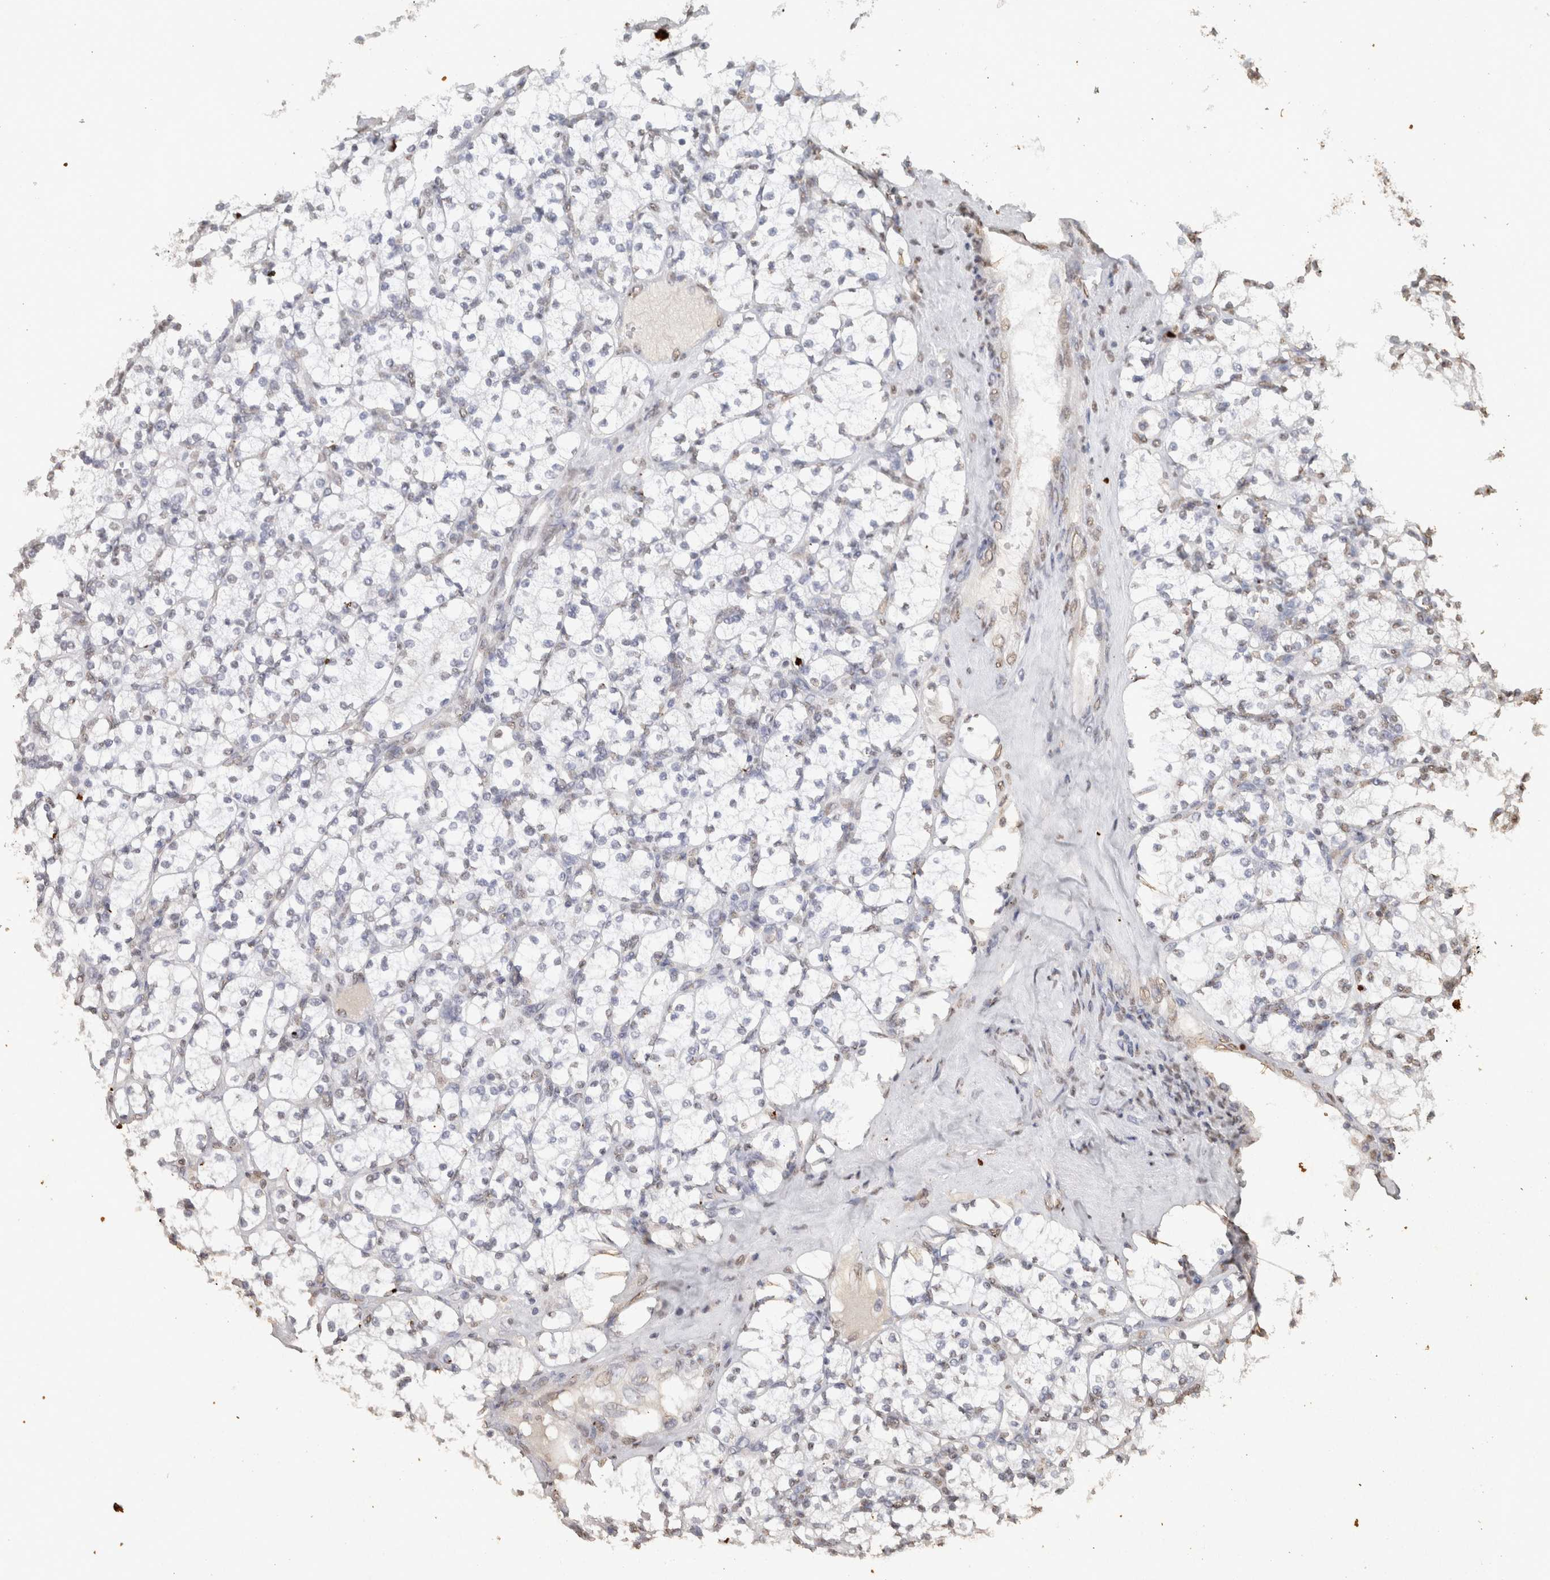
{"staining": {"intensity": "weak", "quantity": "<25%", "location": "nuclear"}, "tissue": "renal cancer", "cell_type": "Tumor cells", "image_type": "cancer", "snomed": [{"axis": "morphology", "description": "Adenocarcinoma, NOS"}, {"axis": "topography", "description": "Kidney"}], "caption": "Immunohistochemistry (IHC) of renal cancer displays no expression in tumor cells. The staining is performed using DAB (3,3'-diaminobenzidine) brown chromogen with nuclei counter-stained in using hematoxylin.", "gene": "HAND2", "patient": {"sex": "male", "age": 77}}